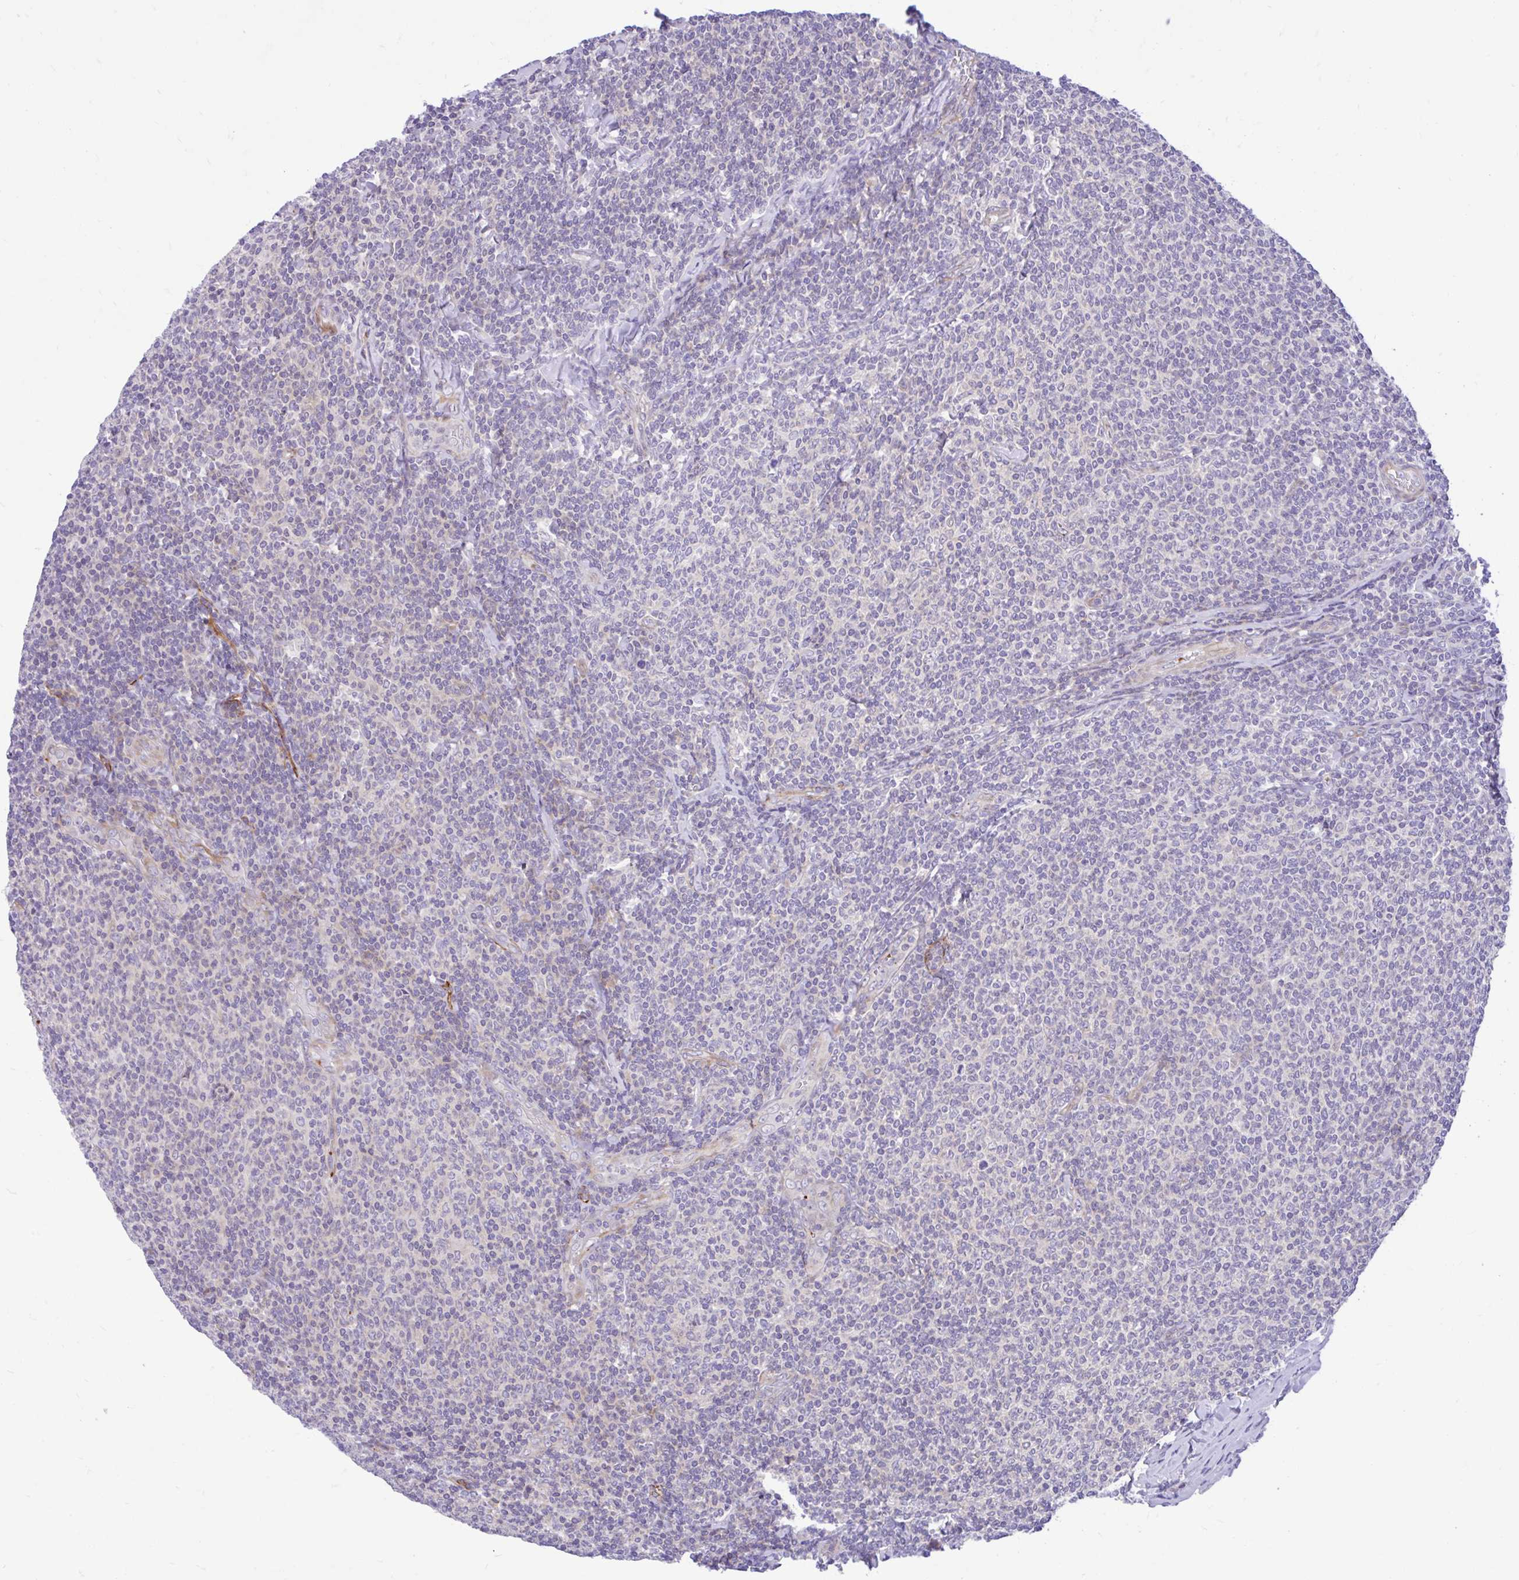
{"staining": {"intensity": "negative", "quantity": "none", "location": "none"}, "tissue": "lymphoma", "cell_type": "Tumor cells", "image_type": "cancer", "snomed": [{"axis": "morphology", "description": "Malignant lymphoma, non-Hodgkin's type, Low grade"}, {"axis": "topography", "description": "Lymph node"}], "caption": "An image of lymphoma stained for a protein reveals no brown staining in tumor cells.", "gene": "ESPNL", "patient": {"sex": "male", "age": 52}}